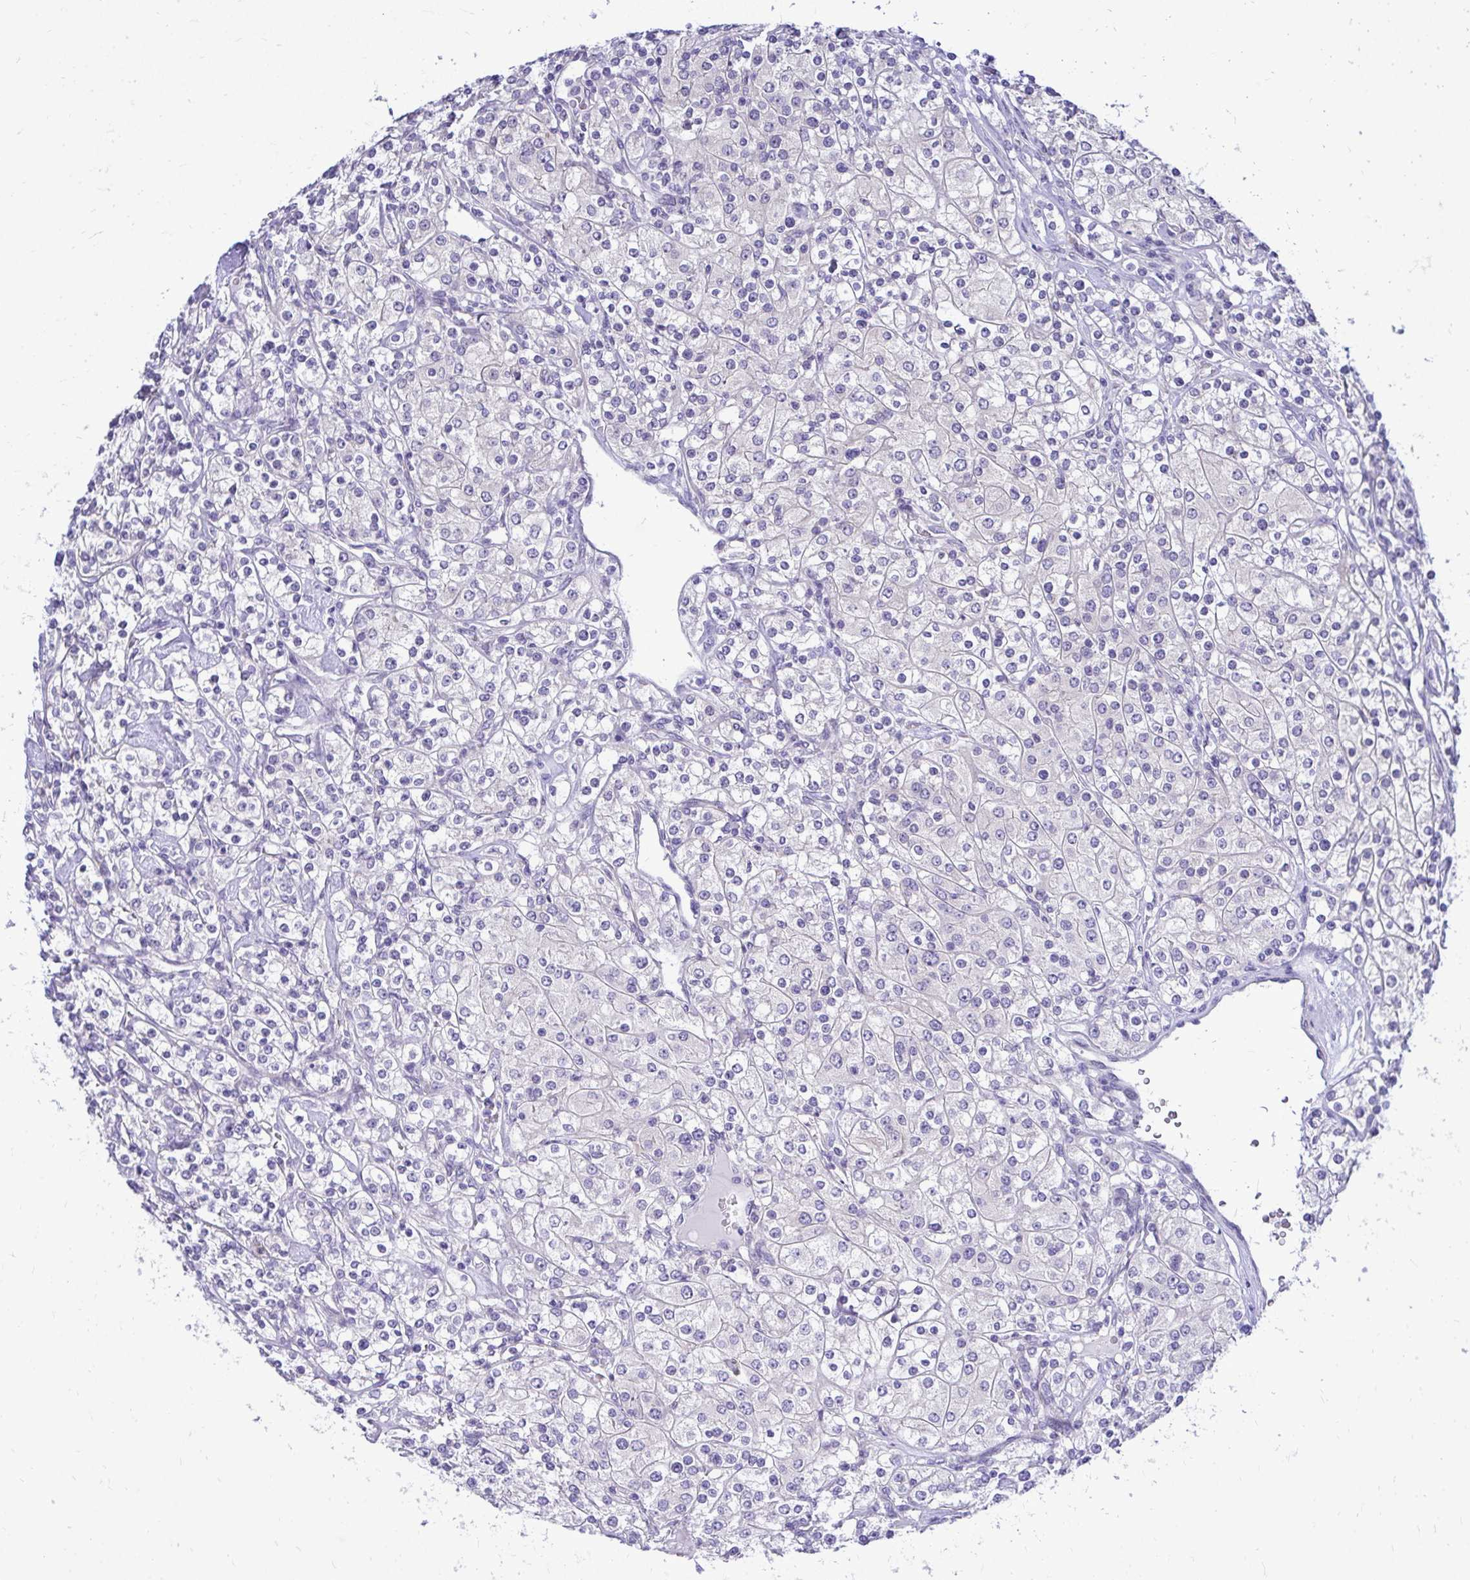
{"staining": {"intensity": "negative", "quantity": "none", "location": "none"}, "tissue": "renal cancer", "cell_type": "Tumor cells", "image_type": "cancer", "snomed": [{"axis": "morphology", "description": "Adenocarcinoma, NOS"}, {"axis": "topography", "description": "Kidney"}], "caption": "An image of human renal cancer (adenocarcinoma) is negative for staining in tumor cells. (DAB IHC, high magnification).", "gene": "ZSWIM9", "patient": {"sex": "male", "age": 77}}